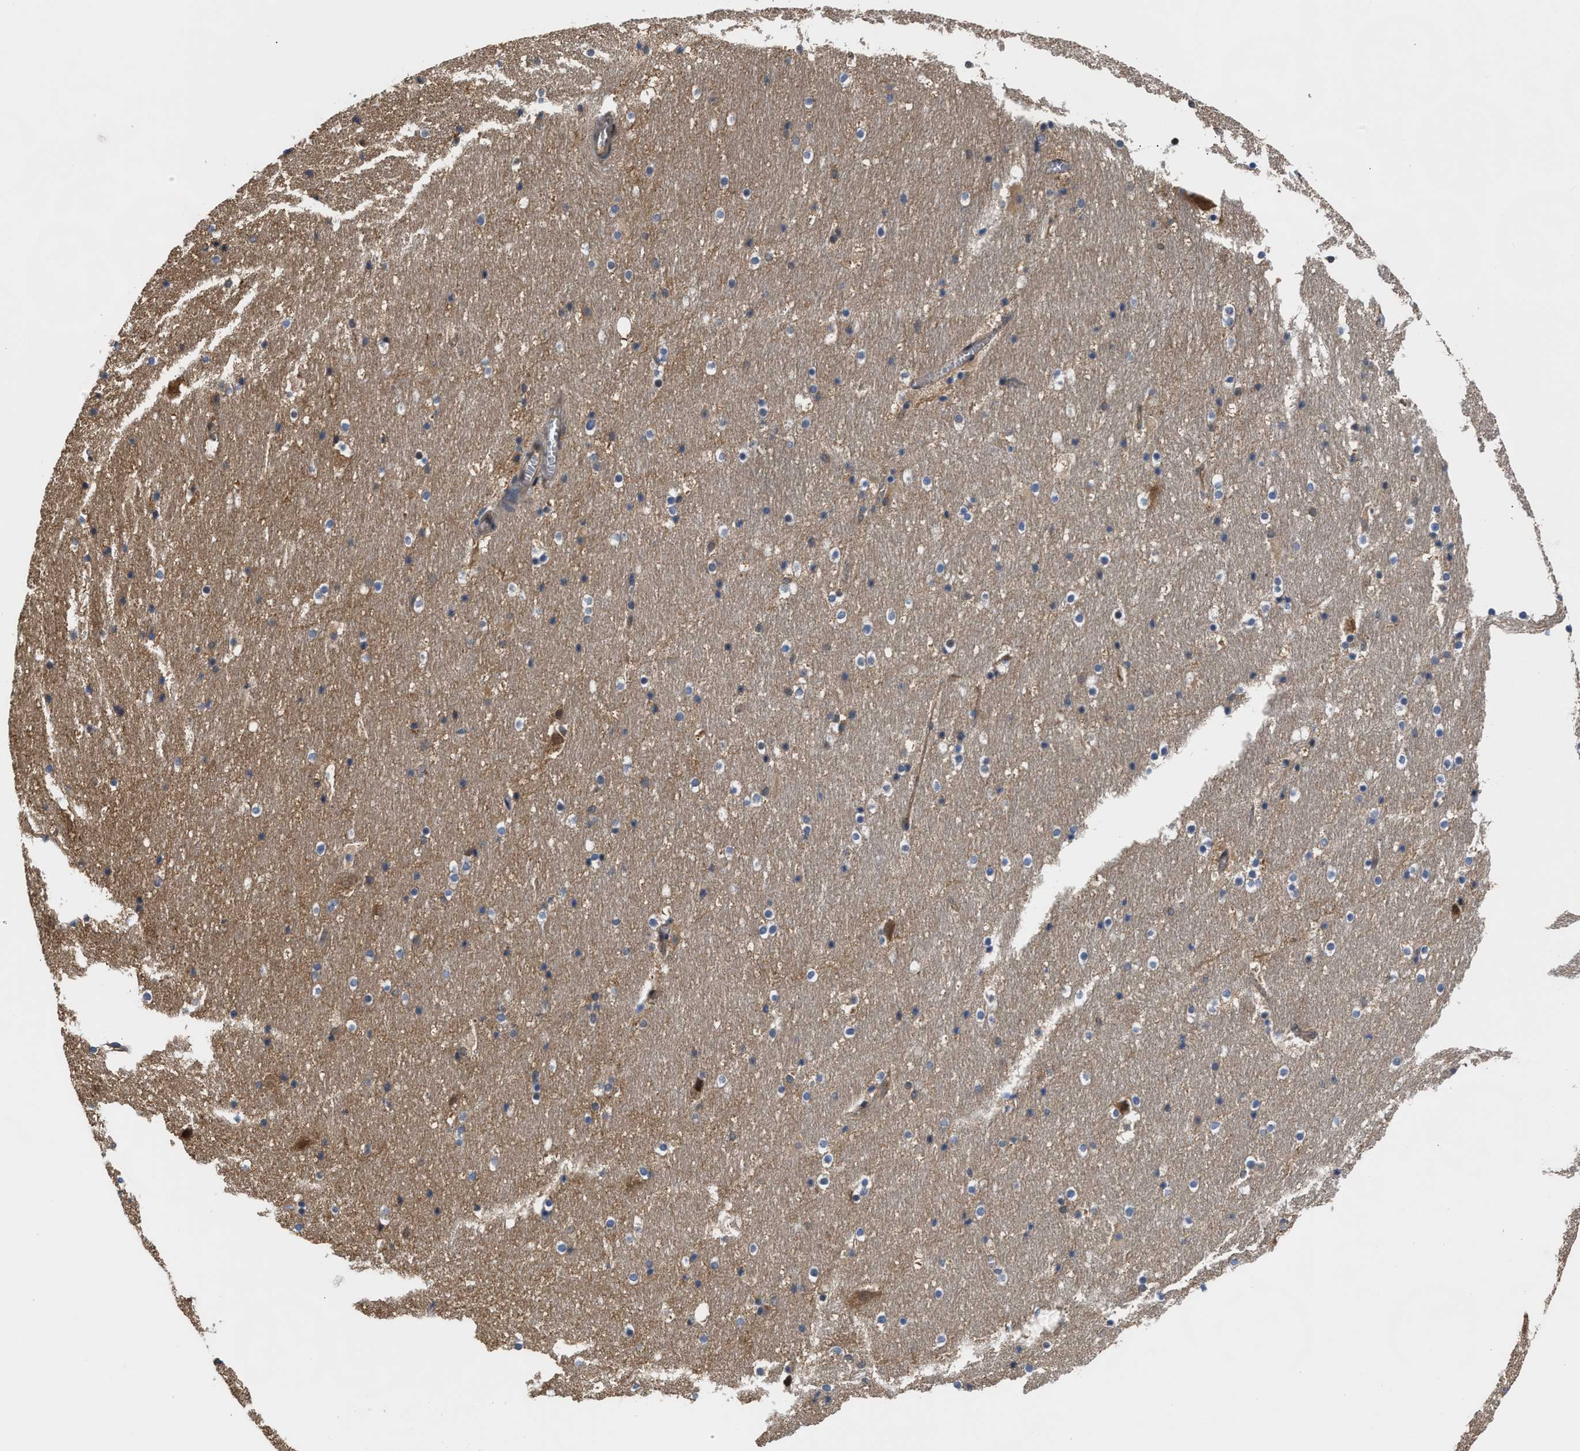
{"staining": {"intensity": "weak", "quantity": "<25%", "location": "cytoplasmic/membranous"}, "tissue": "hippocampus", "cell_type": "Glial cells", "image_type": "normal", "snomed": [{"axis": "morphology", "description": "Normal tissue, NOS"}, {"axis": "topography", "description": "Hippocampus"}], "caption": "An IHC micrograph of normal hippocampus is shown. There is no staining in glial cells of hippocampus. (DAB (3,3'-diaminobenzidine) IHC visualized using brightfield microscopy, high magnification).", "gene": "SCAI", "patient": {"sex": "male", "age": 45}}